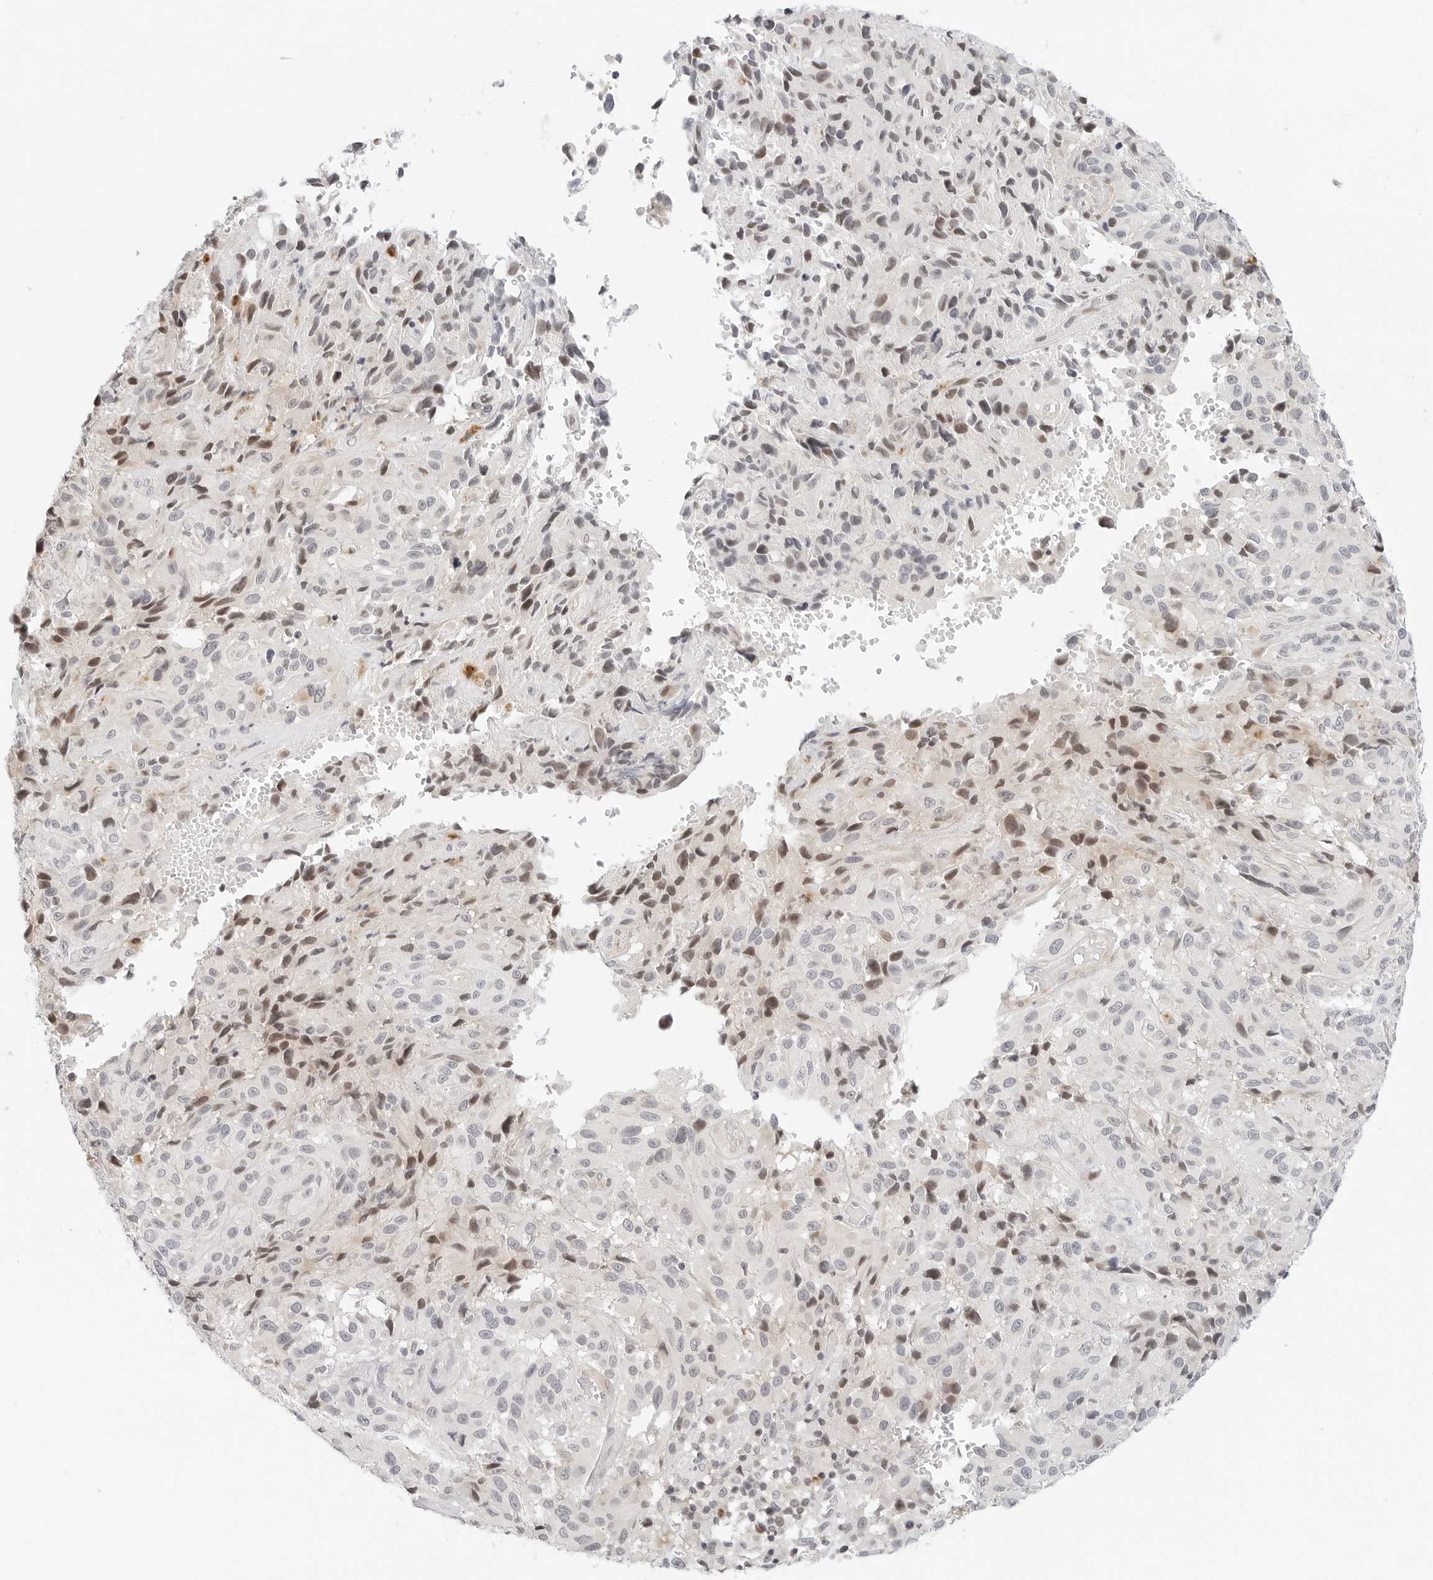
{"staining": {"intensity": "moderate", "quantity": "<25%", "location": "nuclear"}, "tissue": "melanoma", "cell_type": "Tumor cells", "image_type": "cancer", "snomed": [{"axis": "morphology", "description": "Malignant melanoma, NOS"}, {"axis": "topography", "description": "Skin"}], "caption": "Melanoma tissue exhibits moderate nuclear positivity in about <25% of tumor cells", "gene": "PARP10", "patient": {"sex": "male", "age": 66}}